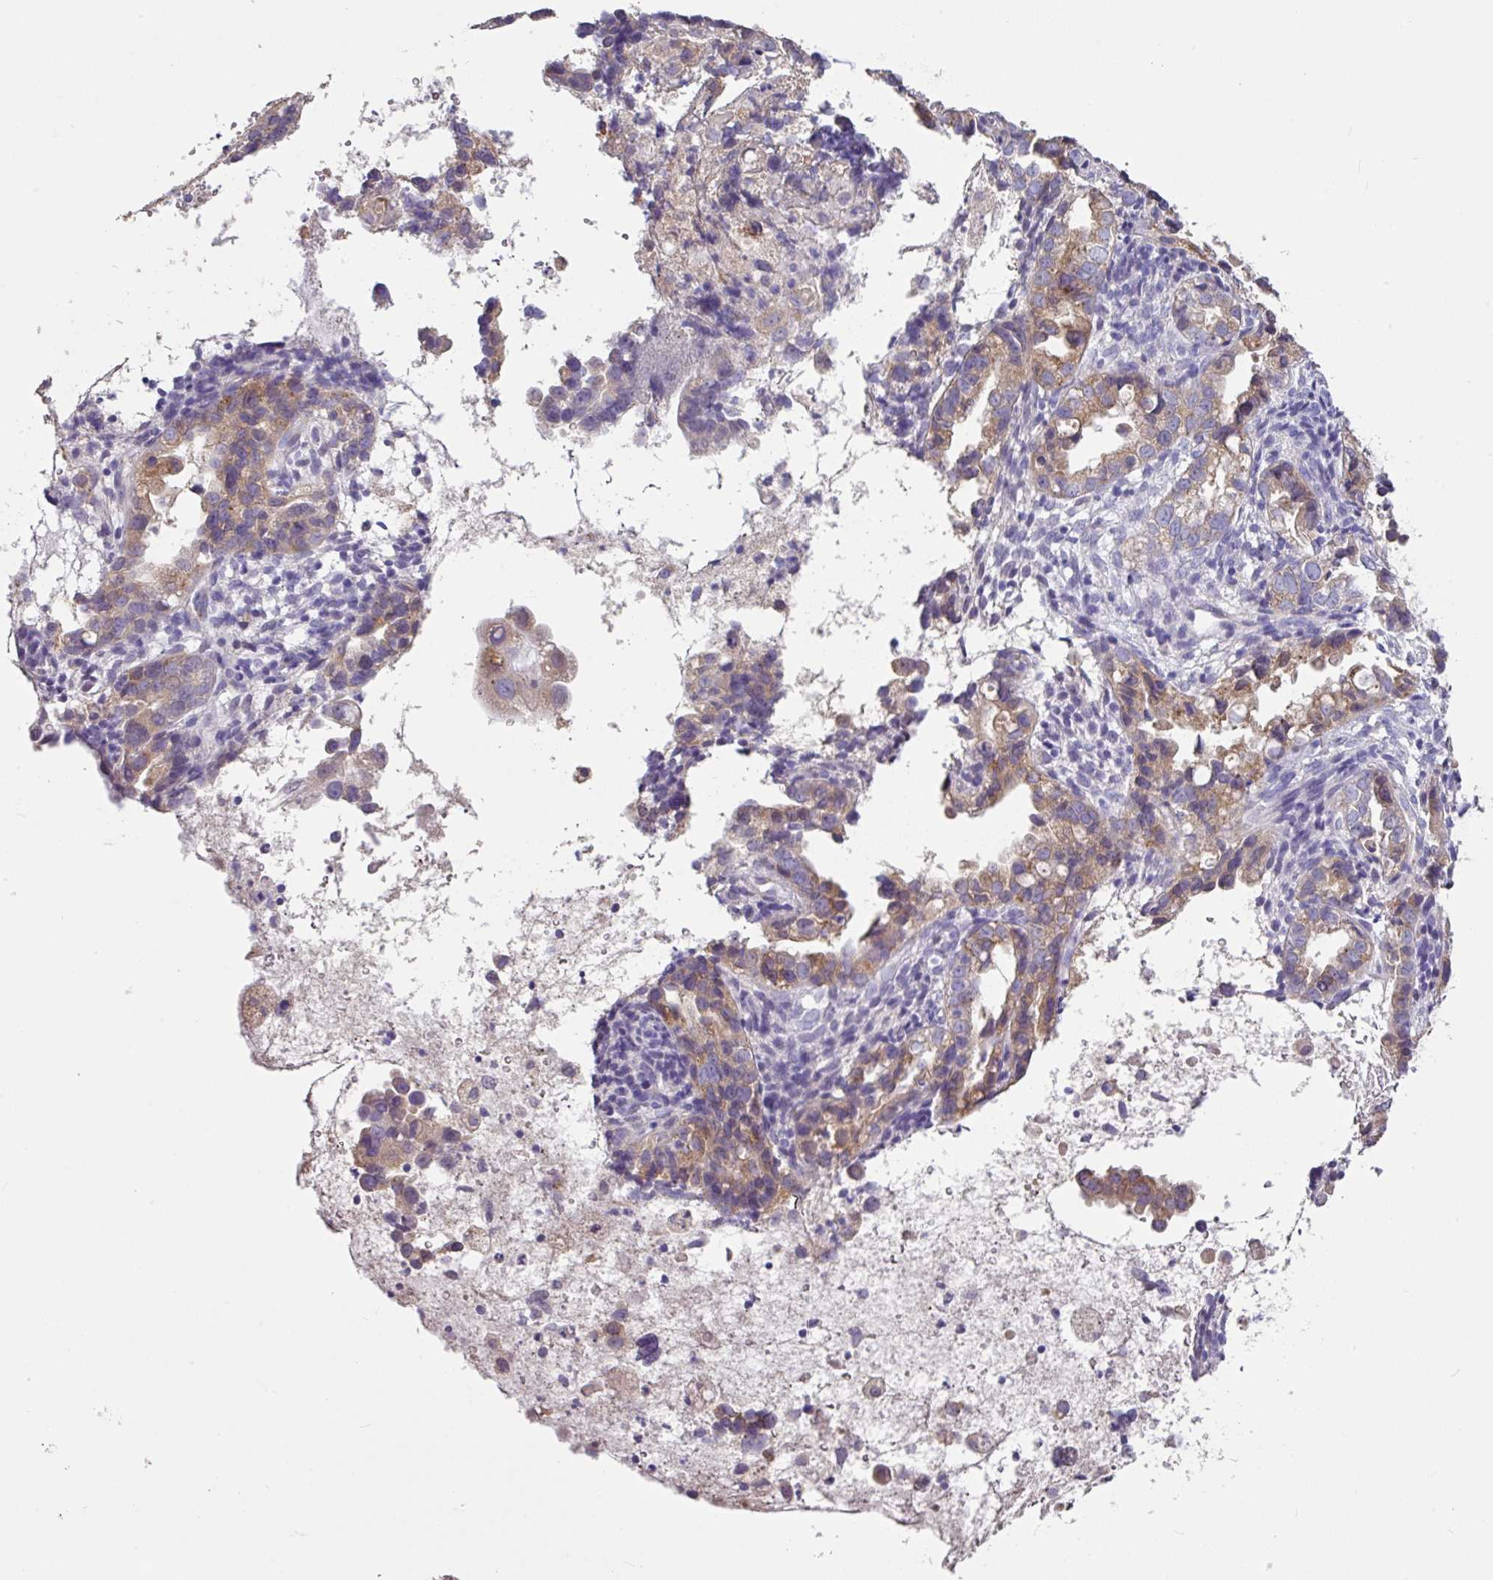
{"staining": {"intensity": "moderate", "quantity": "25%-75%", "location": "cytoplasmic/membranous"}, "tissue": "endometrial cancer", "cell_type": "Tumor cells", "image_type": "cancer", "snomed": [{"axis": "morphology", "description": "Adenocarcinoma, NOS"}, {"axis": "topography", "description": "Endometrium"}], "caption": "High-magnification brightfield microscopy of endometrial adenocarcinoma stained with DAB (brown) and counterstained with hematoxylin (blue). tumor cells exhibit moderate cytoplasmic/membranous positivity is seen in approximately25%-75% of cells. (DAB = brown stain, brightfield microscopy at high magnification).", "gene": "ZG16", "patient": {"sex": "female", "age": 57}}